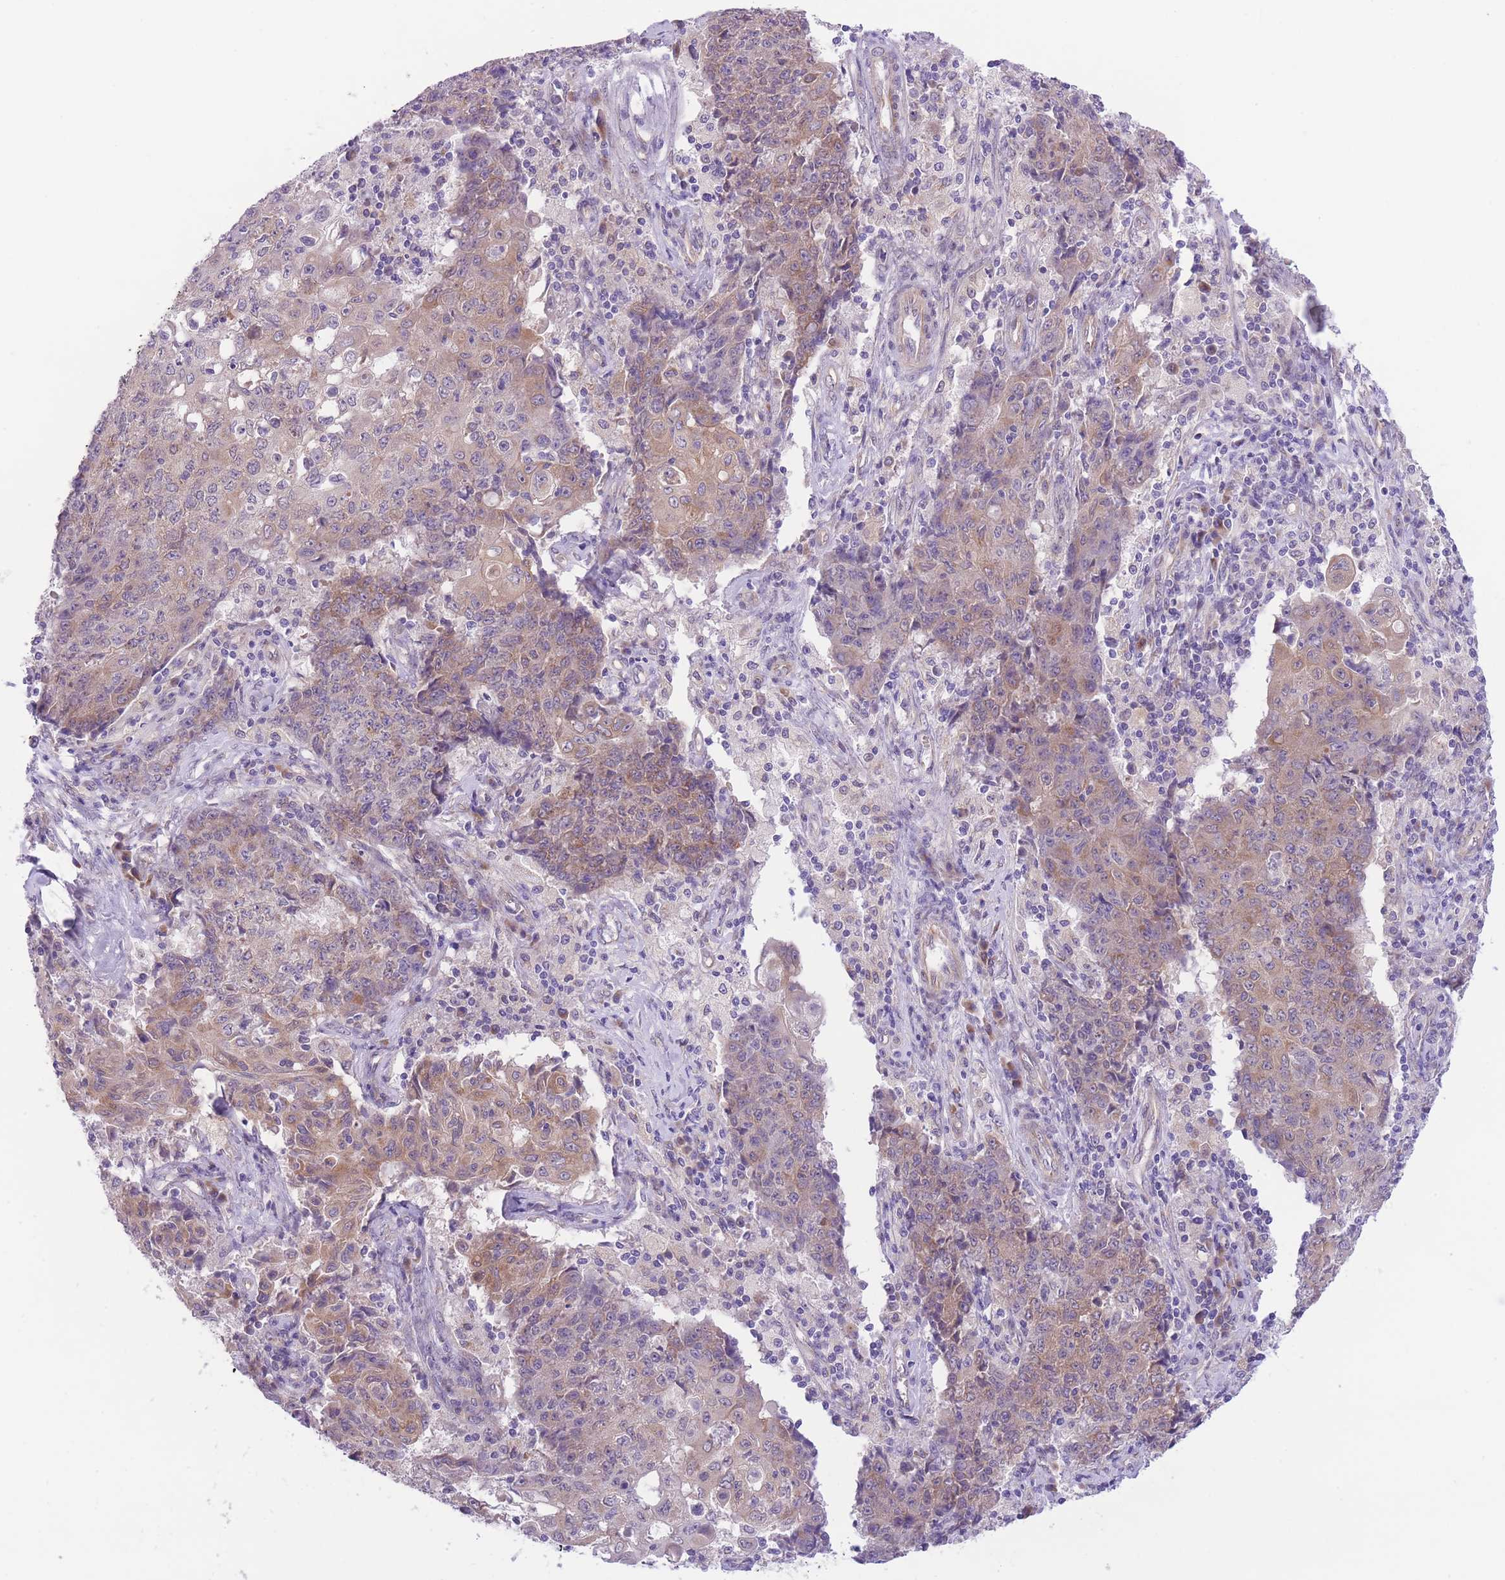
{"staining": {"intensity": "moderate", "quantity": ">75%", "location": "cytoplasmic/membranous"}, "tissue": "ovarian cancer", "cell_type": "Tumor cells", "image_type": "cancer", "snomed": [{"axis": "morphology", "description": "Carcinoma, endometroid"}, {"axis": "topography", "description": "Ovary"}], "caption": "Immunohistochemical staining of human ovarian cancer exhibits moderate cytoplasmic/membranous protein positivity in about >75% of tumor cells.", "gene": "WWOX", "patient": {"sex": "female", "age": 42}}